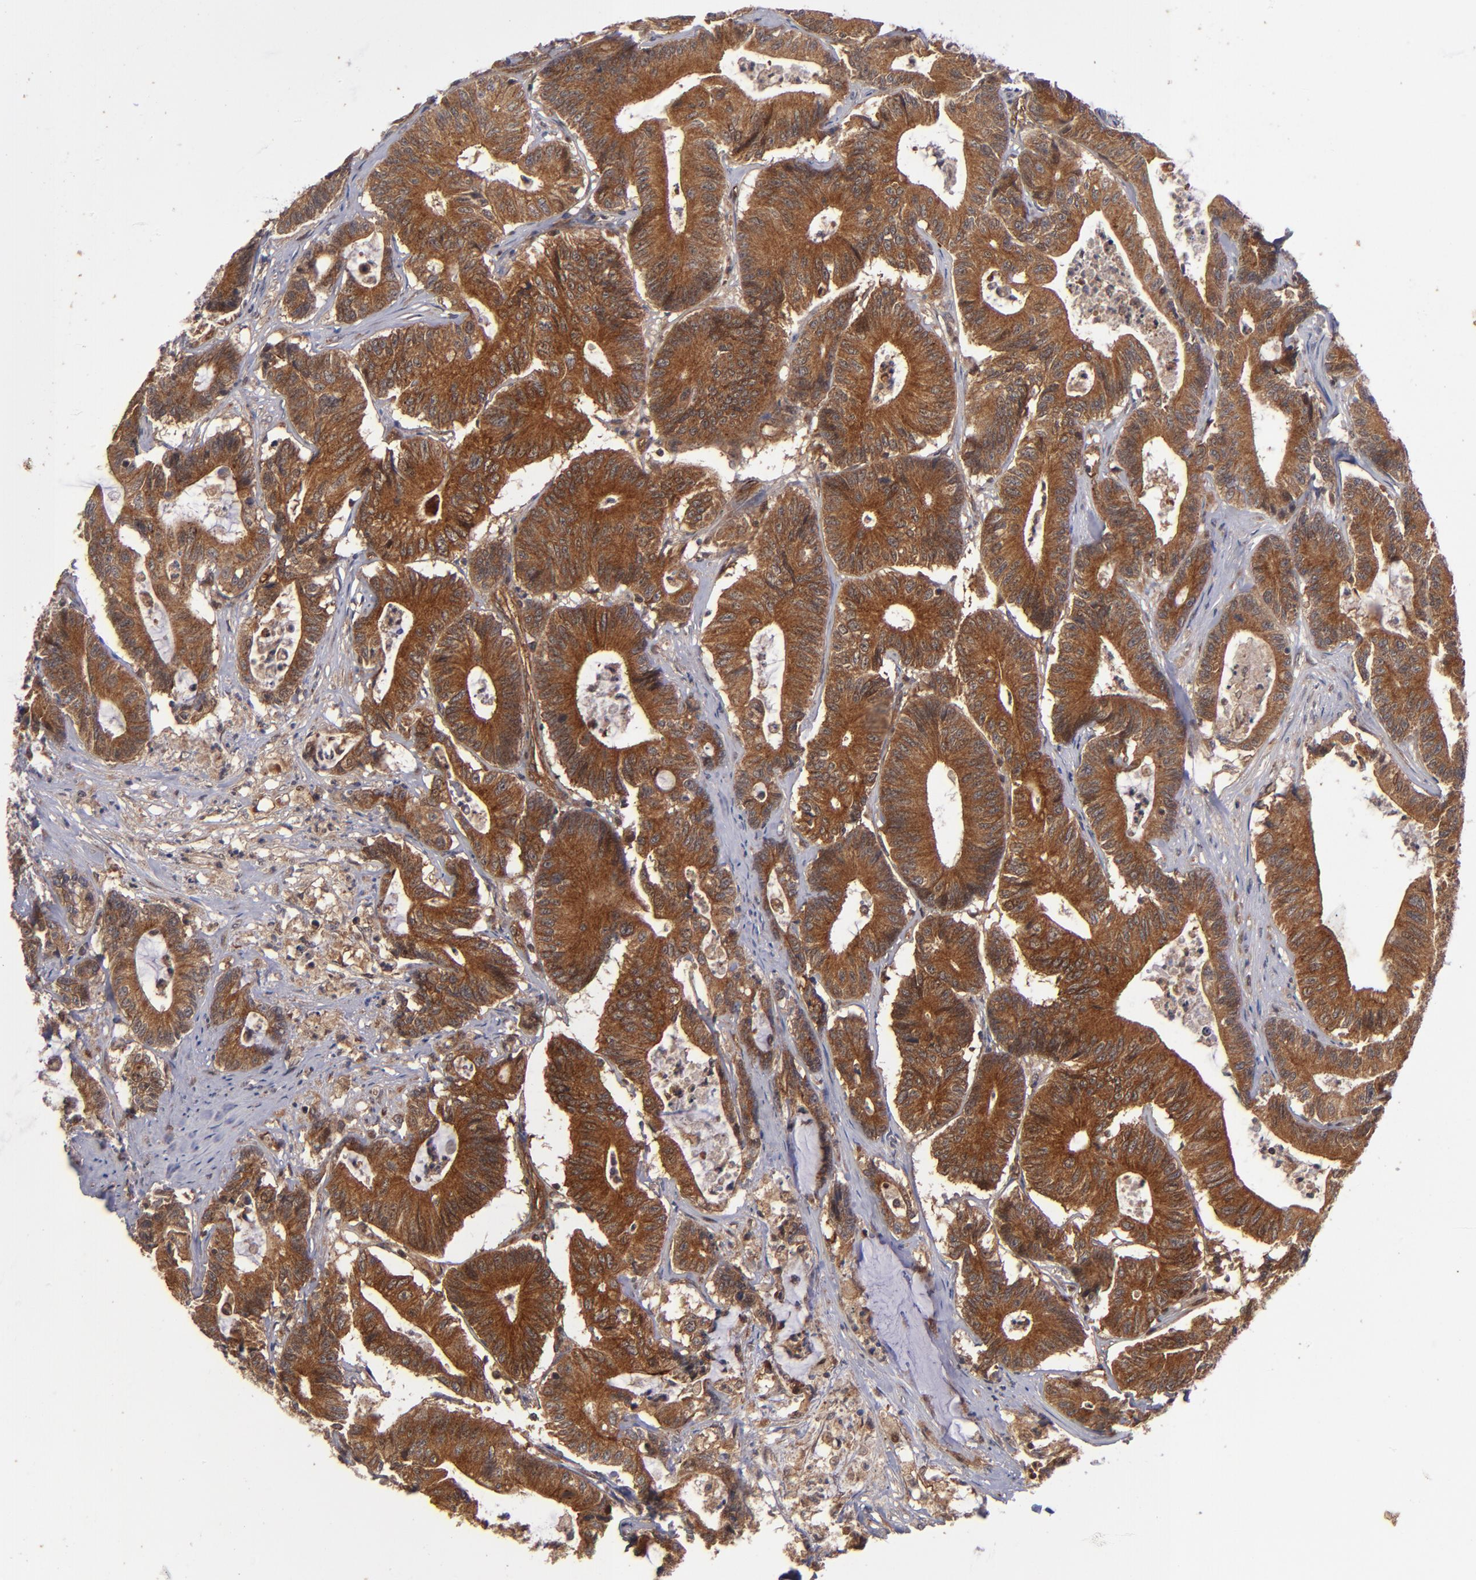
{"staining": {"intensity": "strong", "quantity": ">75%", "location": "cytoplasmic/membranous"}, "tissue": "colorectal cancer", "cell_type": "Tumor cells", "image_type": "cancer", "snomed": [{"axis": "morphology", "description": "Adenocarcinoma, NOS"}, {"axis": "topography", "description": "Colon"}], "caption": "Colorectal cancer (adenocarcinoma) stained with a protein marker shows strong staining in tumor cells.", "gene": "BDKRB1", "patient": {"sex": "female", "age": 84}}